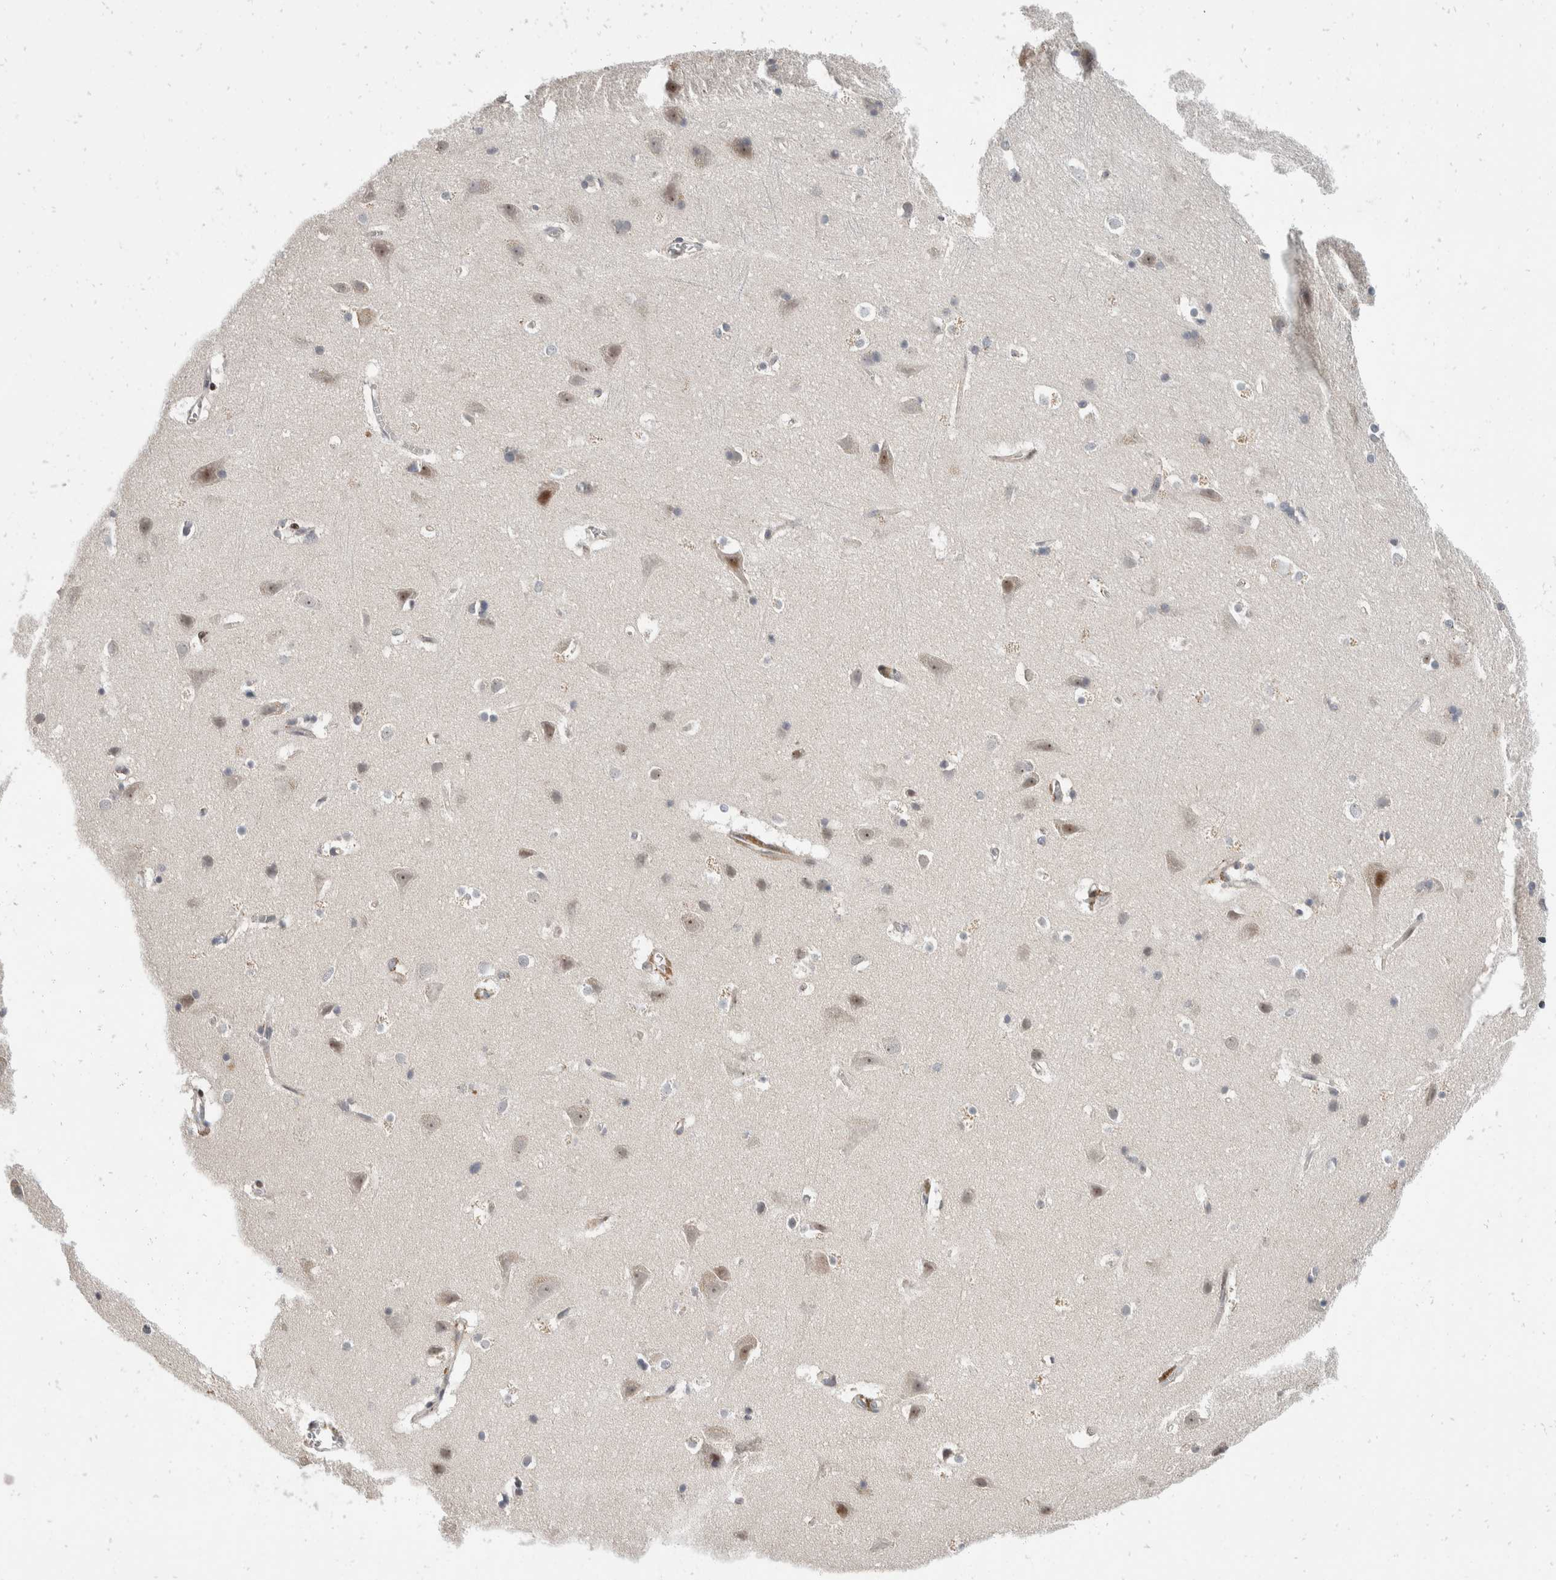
{"staining": {"intensity": "weak", "quantity": "25%-75%", "location": "nuclear"}, "tissue": "cerebral cortex", "cell_type": "Endothelial cells", "image_type": "normal", "snomed": [{"axis": "morphology", "description": "Normal tissue, NOS"}, {"axis": "topography", "description": "Cerebral cortex"}], "caption": "Protein expression analysis of normal cerebral cortex reveals weak nuclear staining in about 25%-75% of endothelial cells.", "gene": "ZNF703", "patient": {"sex": "male", "age": 54}}